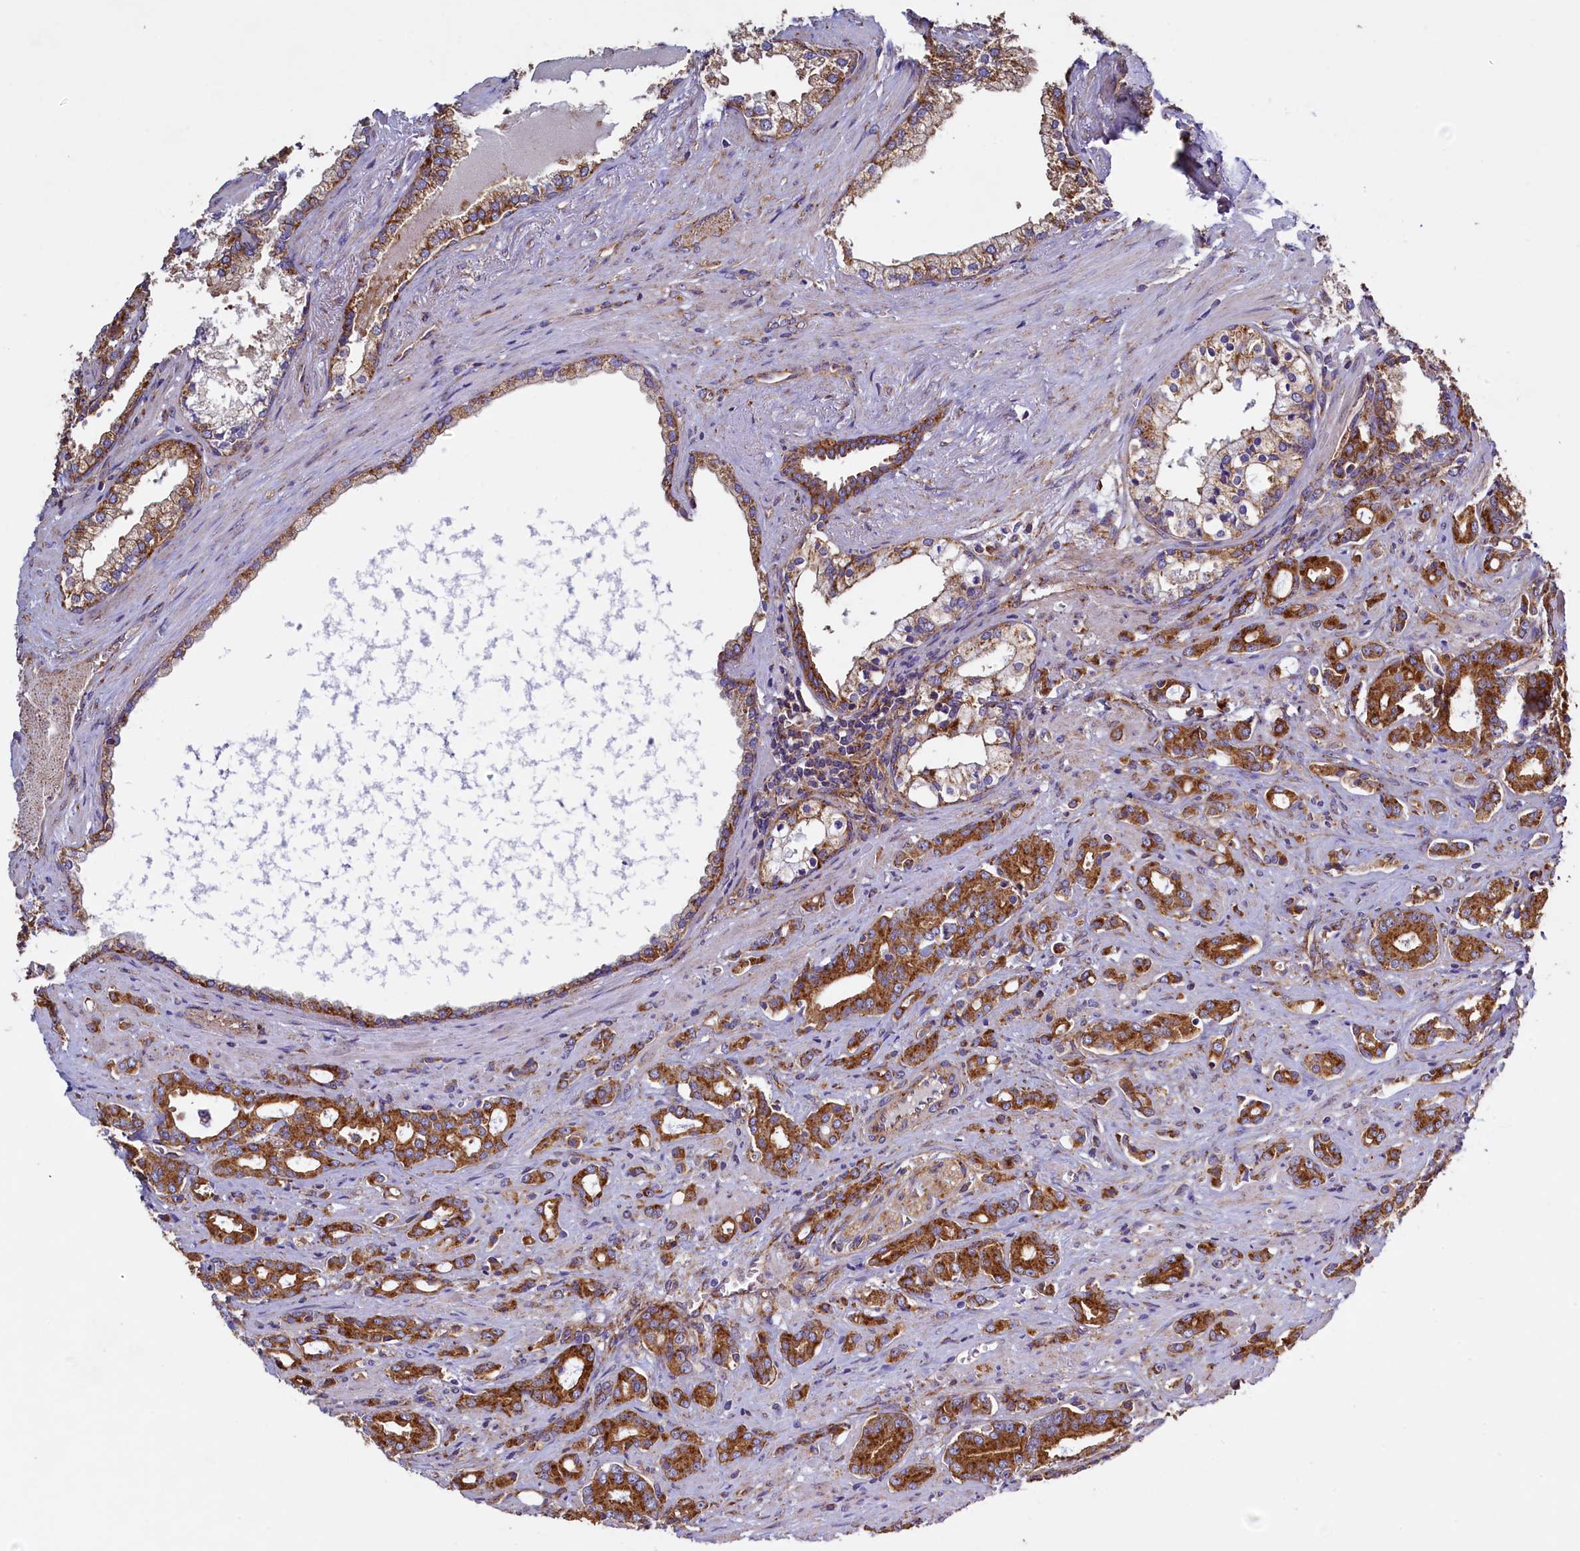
{"staining": {"intensity": "strong", "quantity": ">75%", "location": "cytoplasmic/membranous"}, "tissue": "prostate cancer", "cell_type": "Tumor cells", "image_type": "cancer", "snomed": [{"axis": "morphology", "description": "Adenocarcinoma, High grade"}, {"axis": "topography", "description": "Prostate"}], "caption": "IHC photomicrograph of neoplastic tissue: high-grade adenocarcinoma (prostate) stained using immunohistochemistry (IHC) reveals high levels of strong protein expression localized specifically in the cytoplasmic/membranous of tumor cells, appearing as a cytoplasmic/membranous brown color.", "gene": "GPR21", "patient": {"sex": "male", "age": 72}}